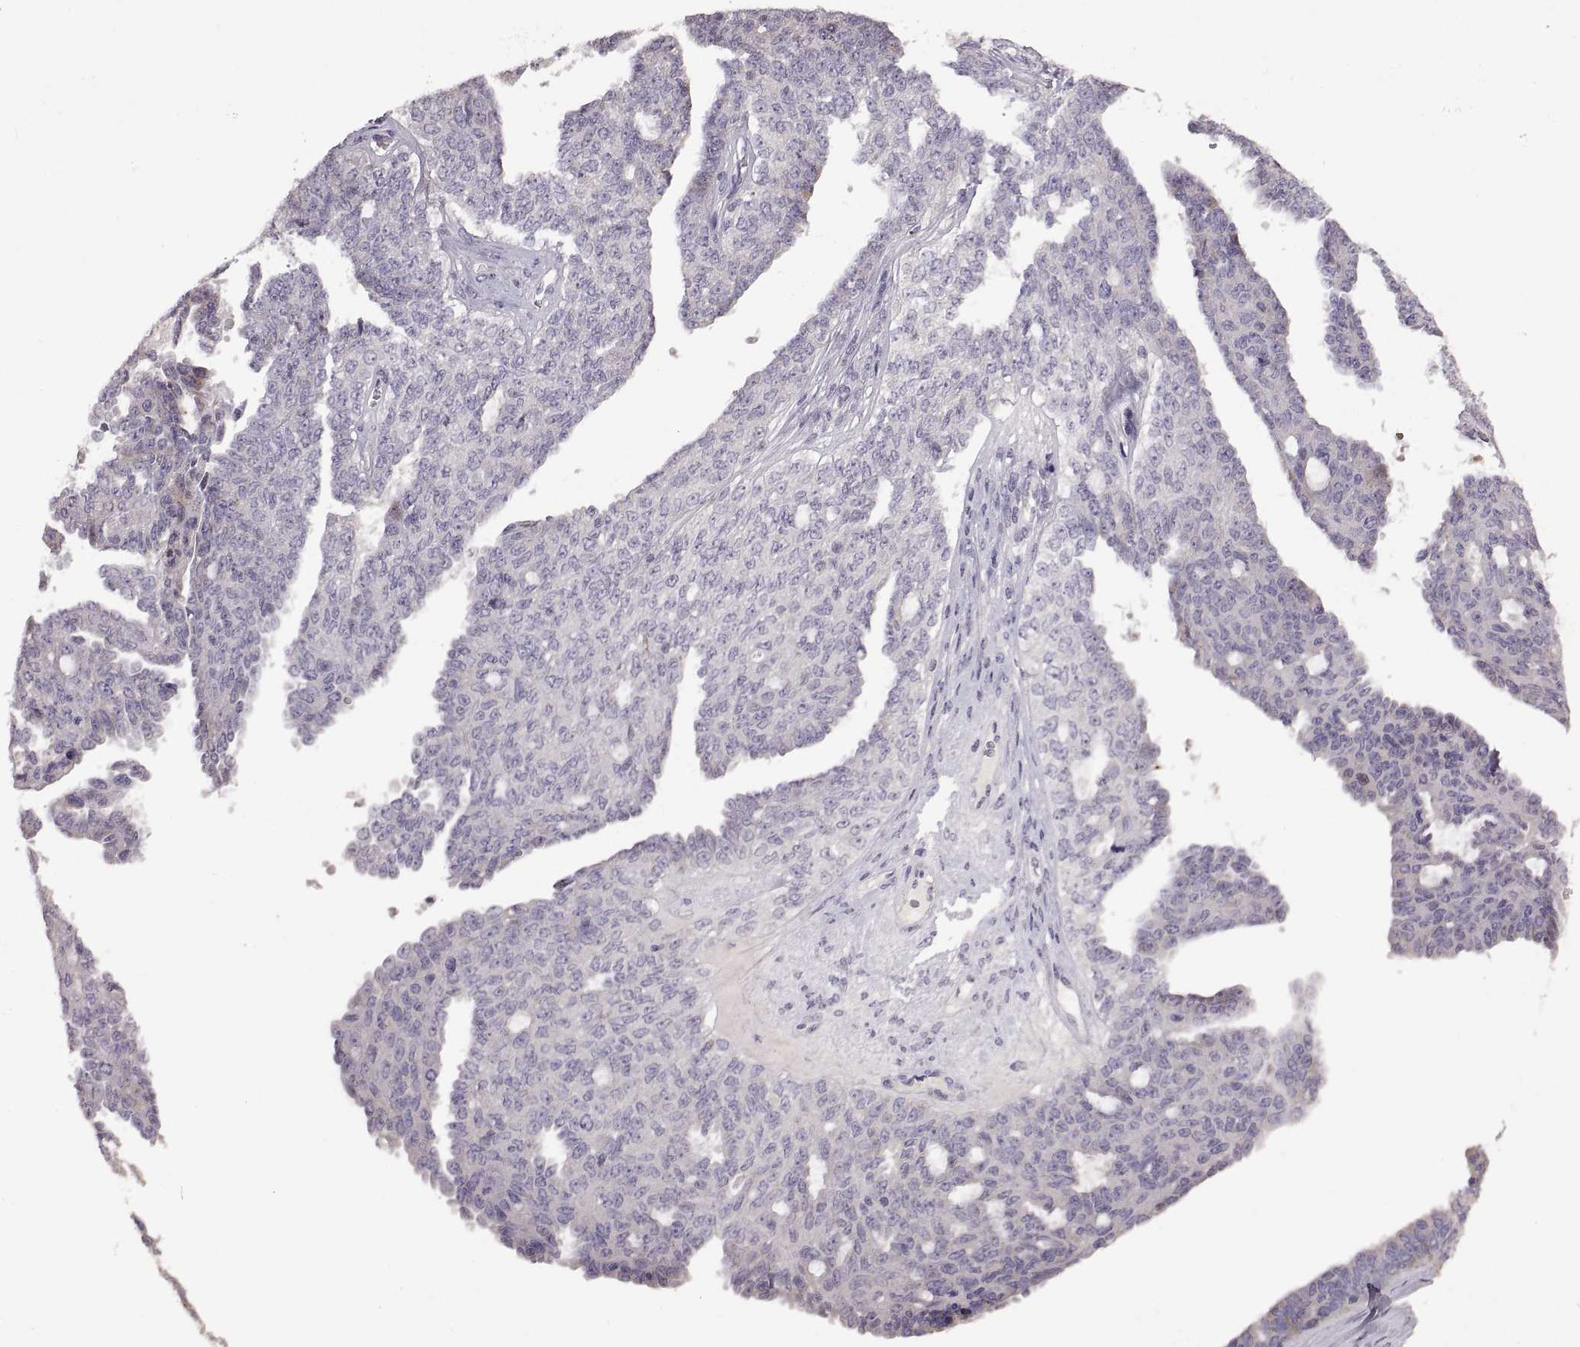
{"staining": {"intensity": "negative", "quantity": "none", "location": "none"}, "tissue": "ovarian cancer", "cell_type": "Tumor cells", "image_type": "cancer", "snomed": [{"axis": "morphology", "description": "Cystadenocarcinoma, serous, NOS"}, {"axis": "topography", "description": "Ovary"}], "caption": "IHC of human ovarian cancer (serous cystadenocarcinoma) shows no positivity in tumor cells. (Brightfield microscopy of DAB immunohistochemistry (IHC) at high magnification).", "gene": "DEFB136", "patient": {"sex": "female", "age": 71}}